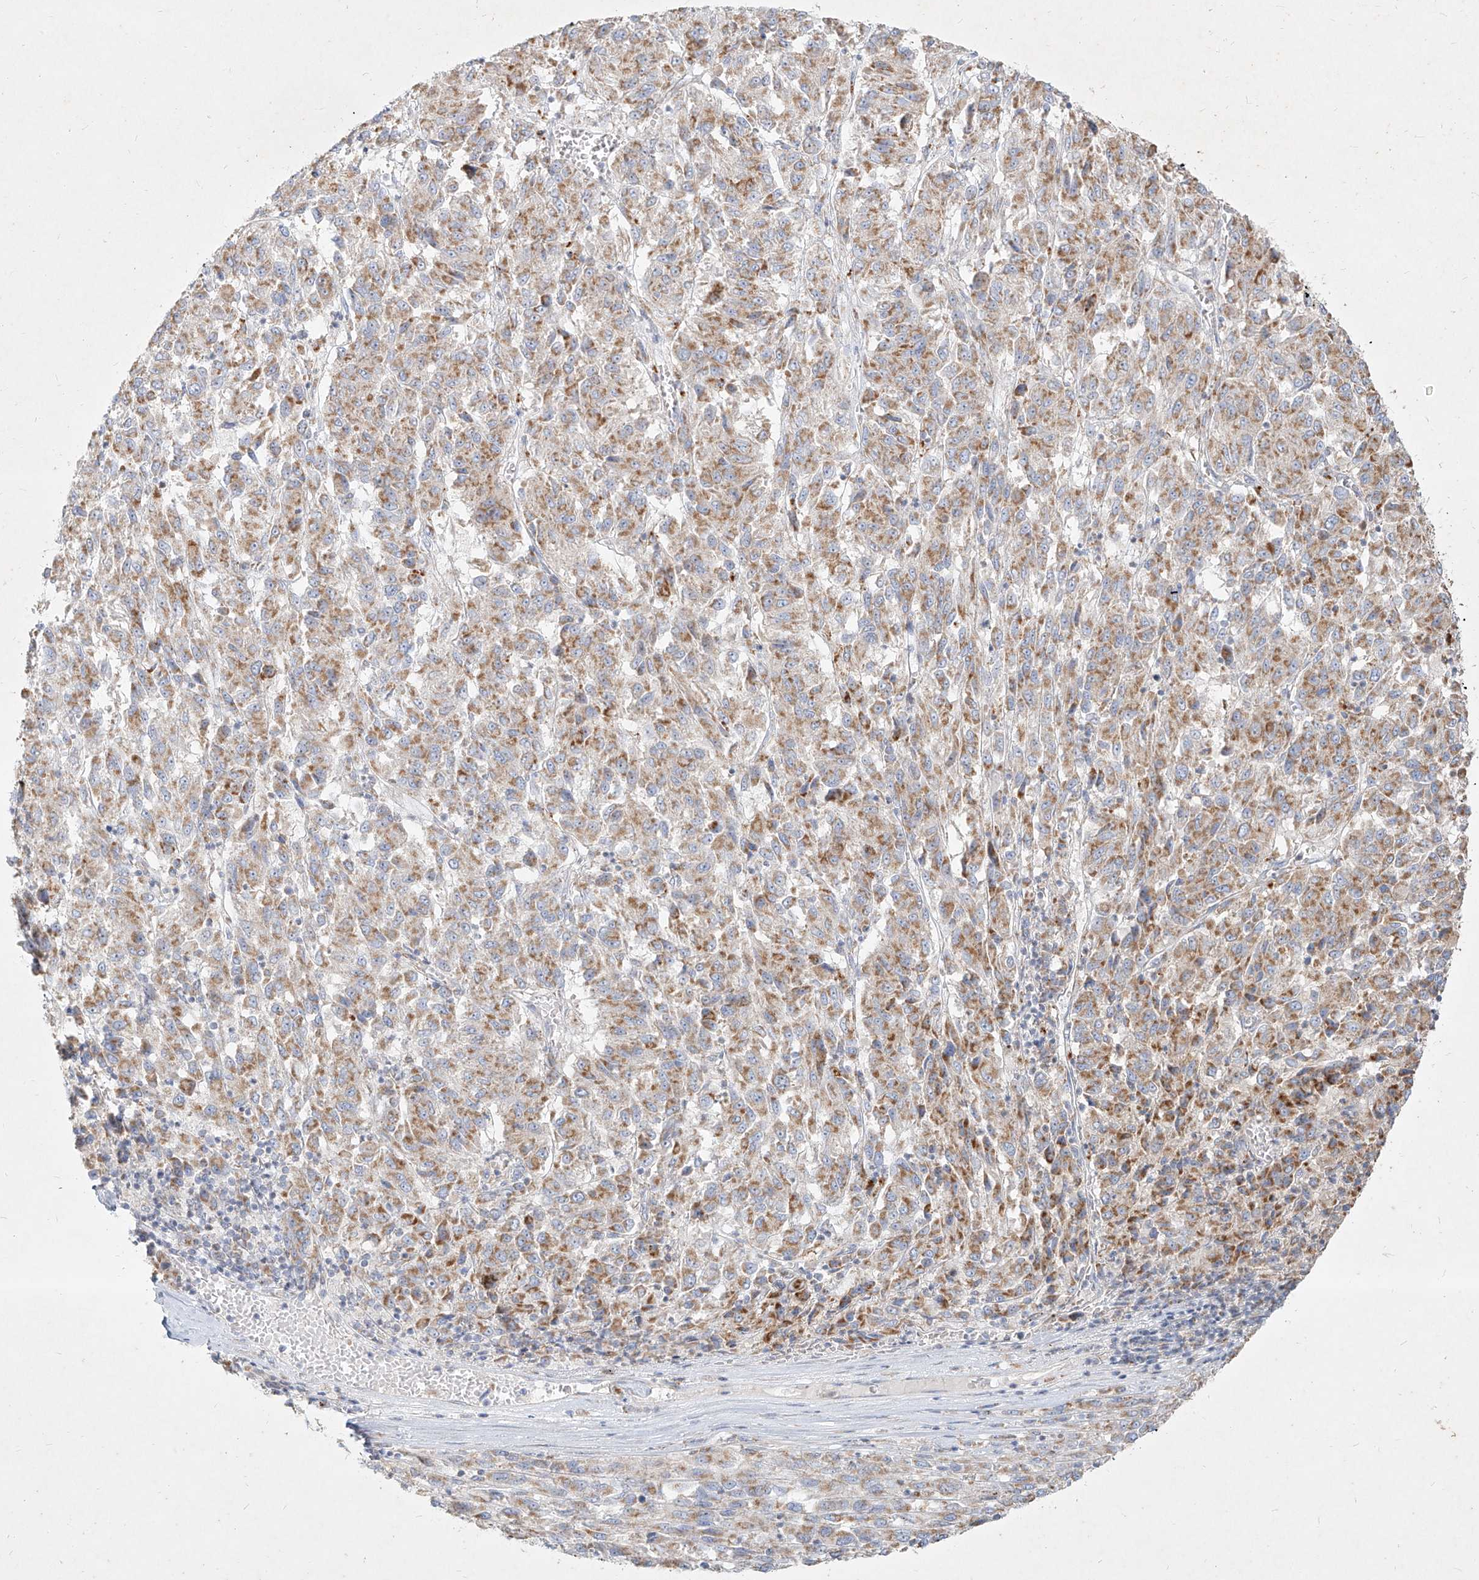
{"staining": {"intensity": "moderate", "quantity": "25%-75%", "location": "cytoplasmic/membranous"}, "tissue": "melanoma", "cell_type": "Tumor cells", "image_type": "cancer", "snomed": [{"axis": "morphology", "description": "Malignant melanoma, Metastatic site"}, {"axis": "topography", "description": "Lung"}], "caption": "Immunohistochemistry (IHC) staining of melanoma, which reveals medium levels of moderate cytoplasmic/membranous positivity in approximately 25%-75% of tumor cells indicating moderate cytoplasmic/membranous protein expression. The staining was performed using DAB (brown) for protein detection and nuclei were counterstained in hematoxylin (blue).", "gene": "MTX2", "patient": {"sex": "male", "age": 64}}